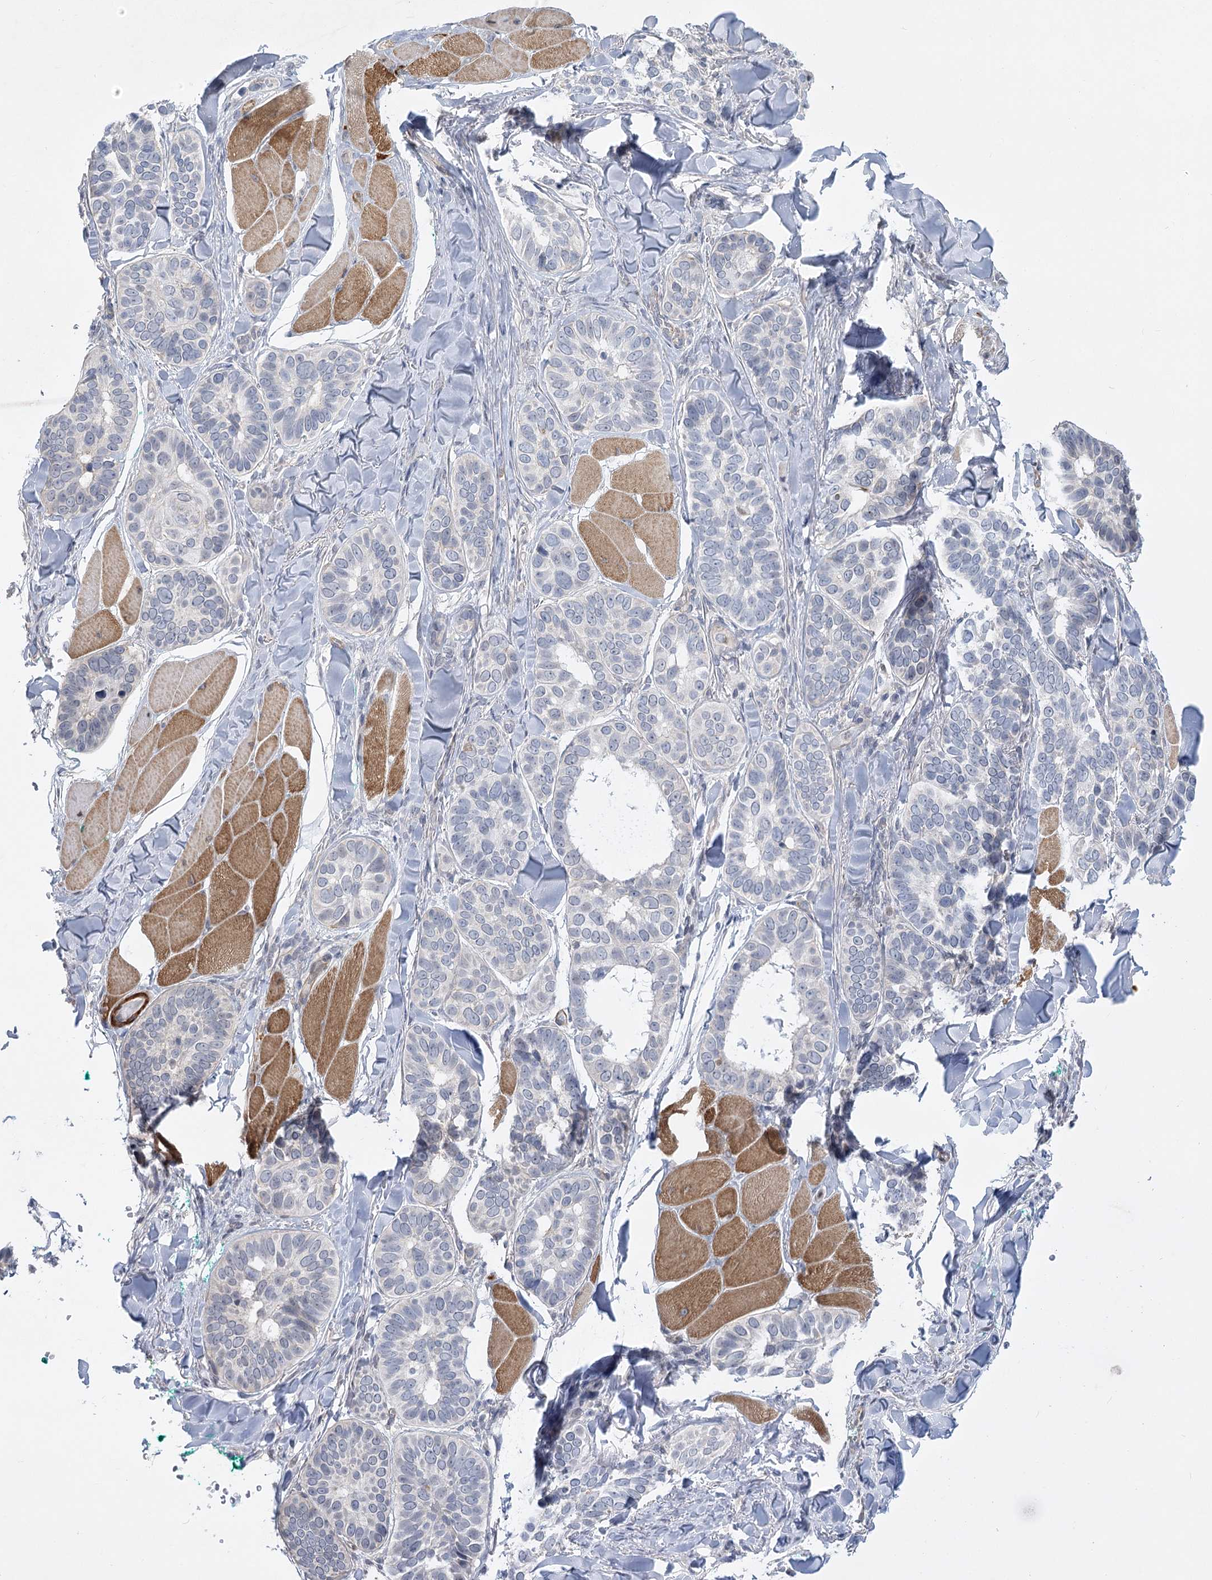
{"staining": {"intensity": "negative", "quantity": "none", "location": "none"}, "tissue": "skin cancer", "cell_type": "Tumor cells", "image_type": "cancer", "snomed": [{"axis": "morphology", "description": "Basal cell carcinoma"}, {"axis": "topography", "description": "Skin"}], "caption": "High magnification brightfield microscopy of skin cancer (basal cell carcinoma) stained with DAB (brown) and counterstained with hematoxylin (blue): tumor cells show no significant expression.", "gene": "ARSI", "patient": {"sex": "male", "age": 62}}